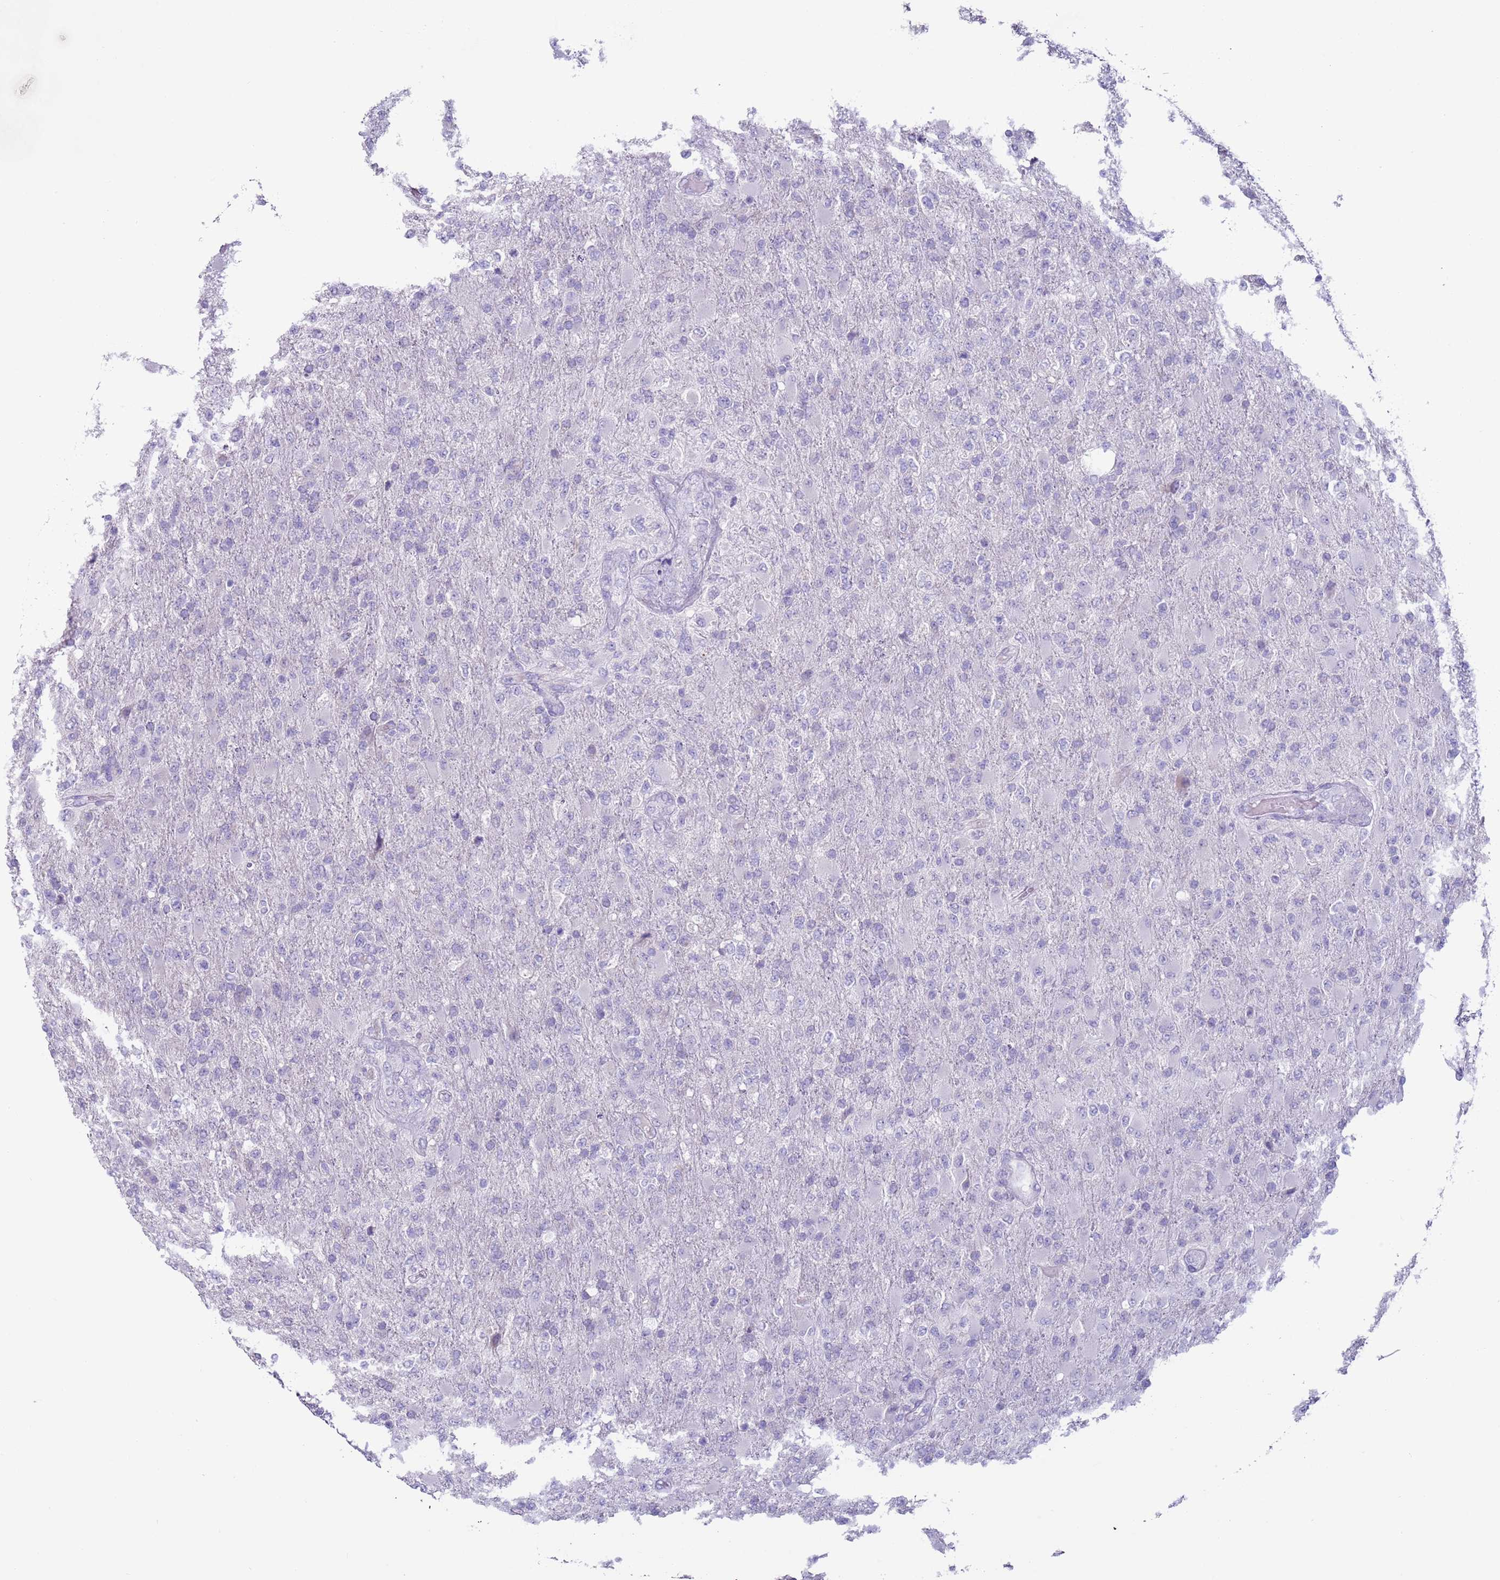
{"staining": {"intensity": "negative", "quantity": "none", "location": "none"}, "tissue": "glioma", "cell_type": "Tumor cells", "image_type": "cancer", "snomed": [{"axis": "morphology", "description": "Glioma, malignant, Low grade"}, {"axis": "topography", "description": "Brain"}], "caption": "Tumor cells are negative for protein expression in human glioma.", "gene": "NPAP1", "patient": {"sex": "male", "age": 65}}